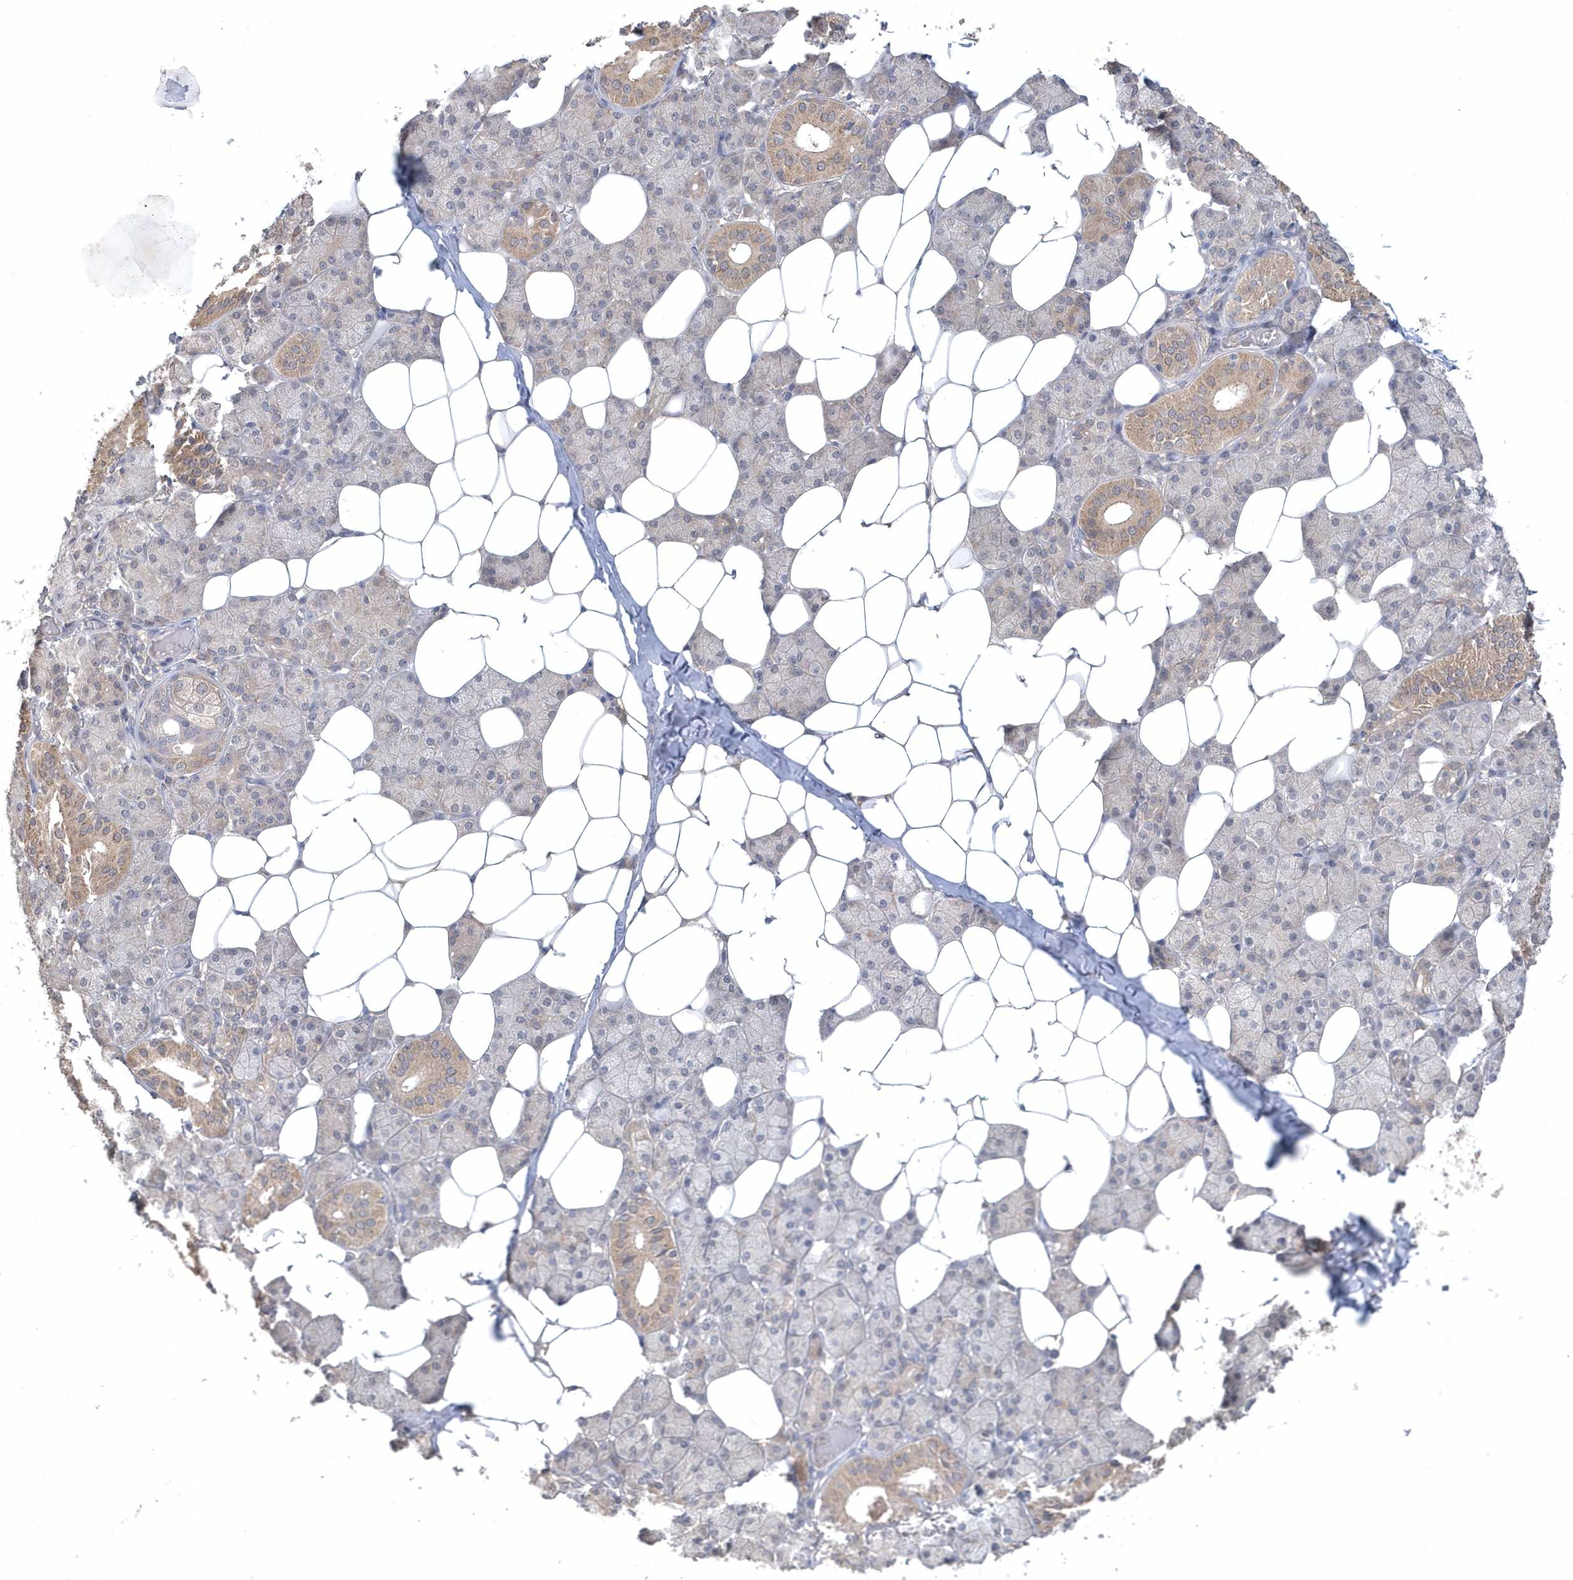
{"staining": {"intensity": "weak", "quantity": "25%-75%", "location": "cytoplasmic/membranous"}, "tissue": "salivary gland", "cell_type": "Glandular cells", "image_type": "normal", "snomed": [{"axis": "morphology", "description": "Normal tissue, NOS"}, {"axis": "topography", "description": "Salivary gland"}], "caption": "Brown immunohistochemical staining in benign salivary gland reveals weak cytoplasmic/membranous positivity in about 25%-75% of glandular cells.", "gene": "AKR7A2", "patient": {"sex": "female", "age": 33}}